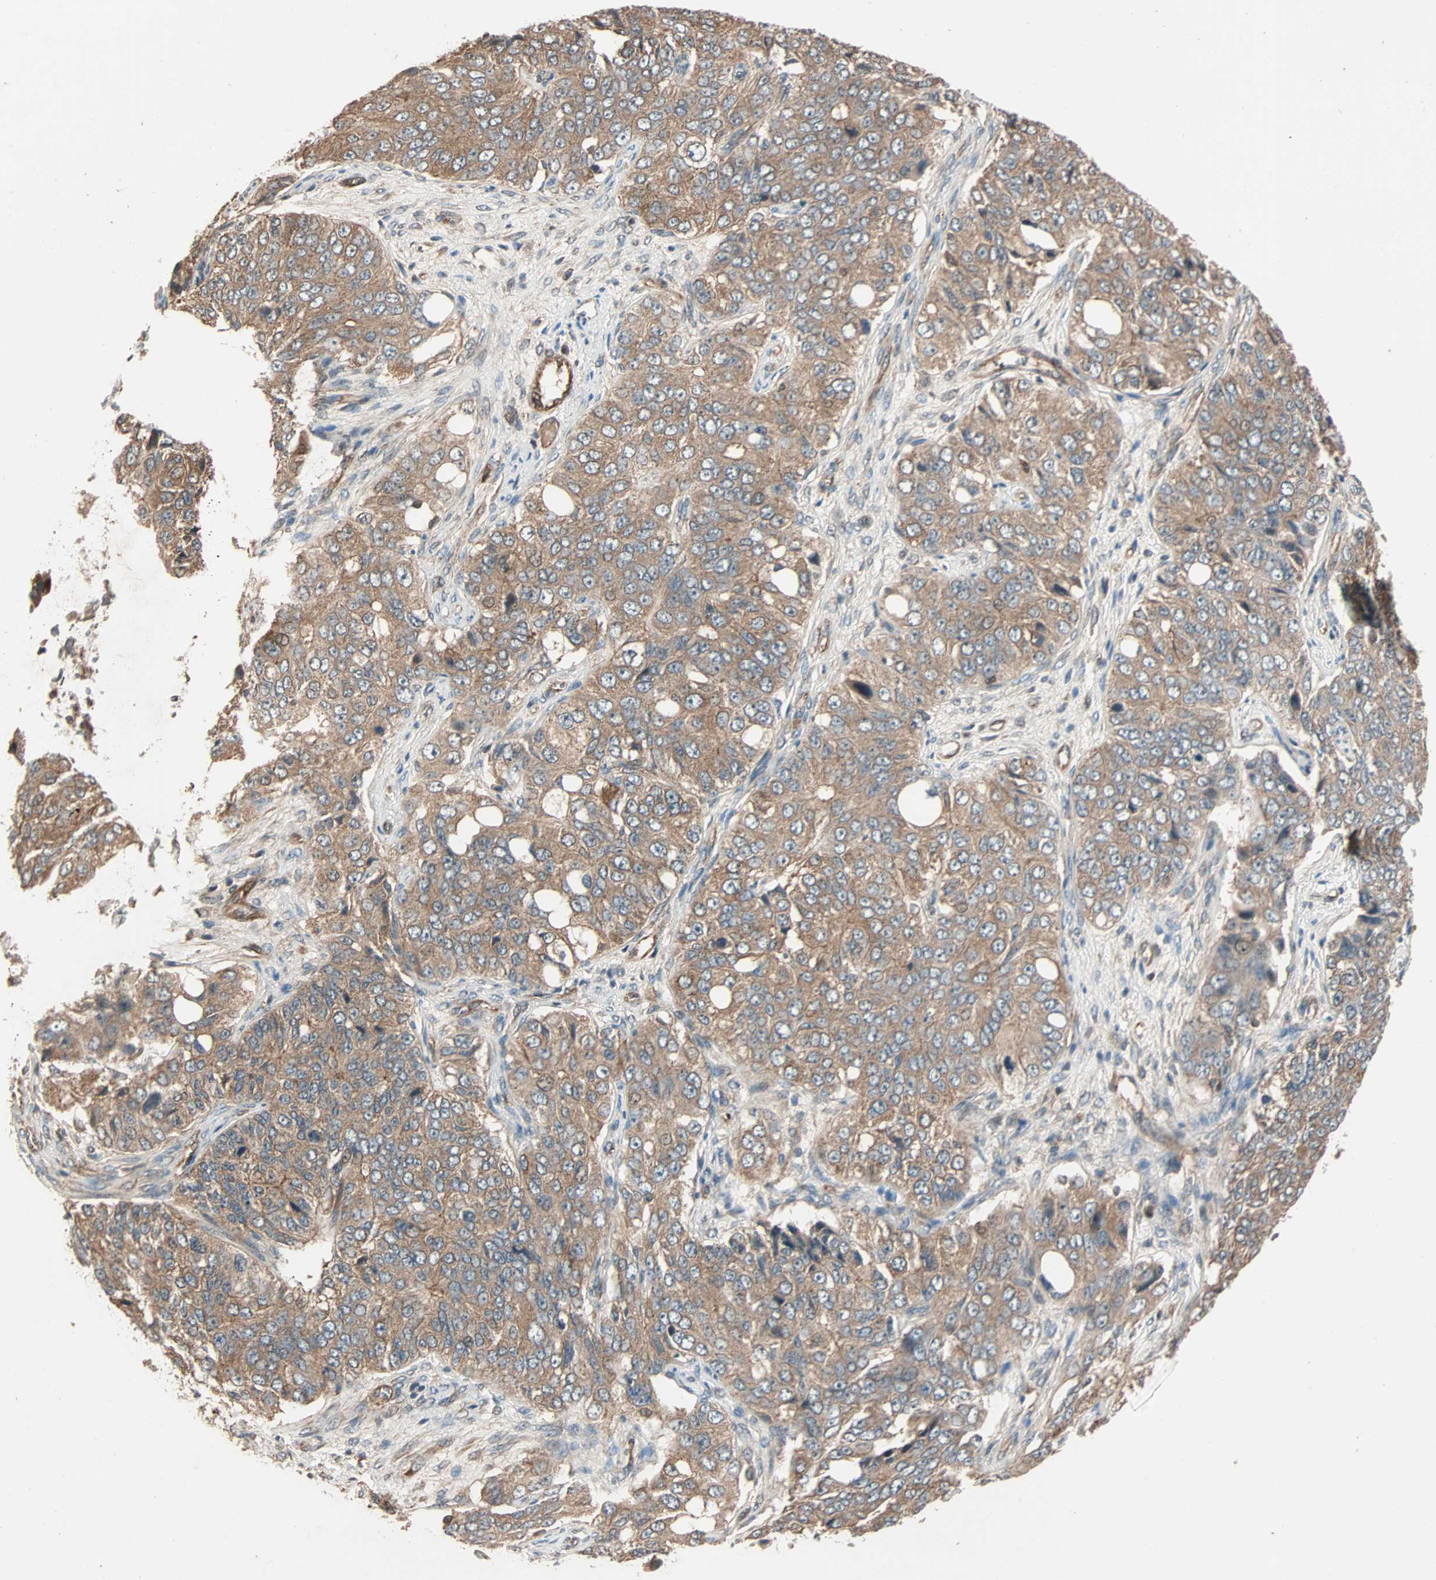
{"staining": {"intensity": "moderate", "quantity": ">75%", "location": "cytoplasmic/membranous"}, "tissue": "ovarian cancer", "cell_type": "Tumor cells", "image_type": "cancer", "snomed": [{"axis": "morphology", "description": "Carcinoma, endometroid"}, {"axis": "topography", "description": "Ovary"}], "caption": "The histopathology image exhibits immunohistochemical staining of endometroid carcinoma (ovarian). There is moderate cytoplasmic/membranous staining is identified in approximately >75% of tumor cells. The staining is performed using DAB (3,3'-diaminobenzidine) brown chromogen to label protein expression. The nuclei are counter-stained blue using hematoxylin.", "gene": "GCK", "patient": {"sex": "female", "age": 51}}